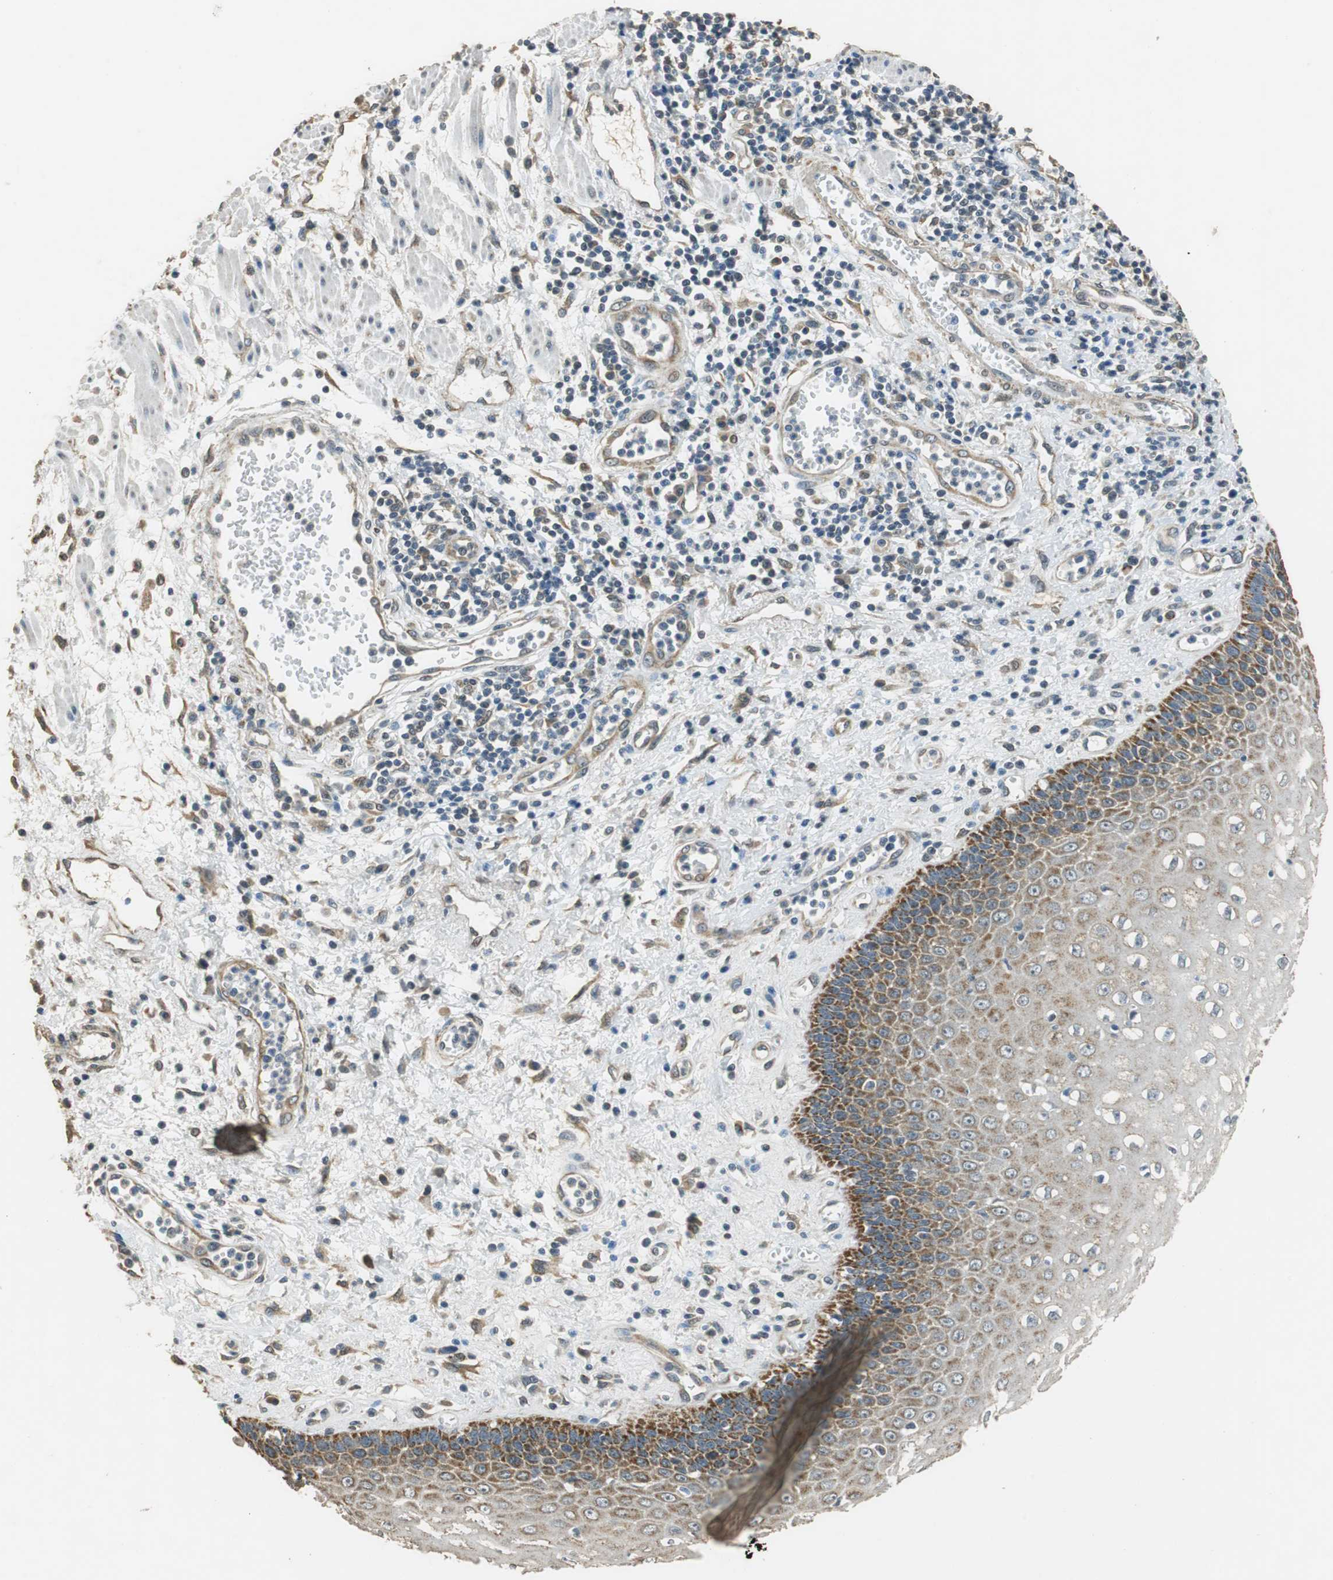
{"staining": {"intensity": "strong", "quantity": "<25%", "location": "cytoplasmic/membranous"}, "tissue": "esophagus", "cell_type": "Squamous epithelial cells", "image_type": "normal", "snomed": [{"axis": "morphology", "description": "Normal tissue, NOS"}, {"axis": "morphology", "description": "Squamous cell carcinoma, NOS"}, {"axis": "topography", "description": "Esophagus"}], "caption": "Protein analysis of benign esophagus exhibits strong cytoplasmic/membranous expression in about <25% of squamous epithelial cells.", "gene": "ALDH4A1", "patient": {"sex": "male", "age": 65}}